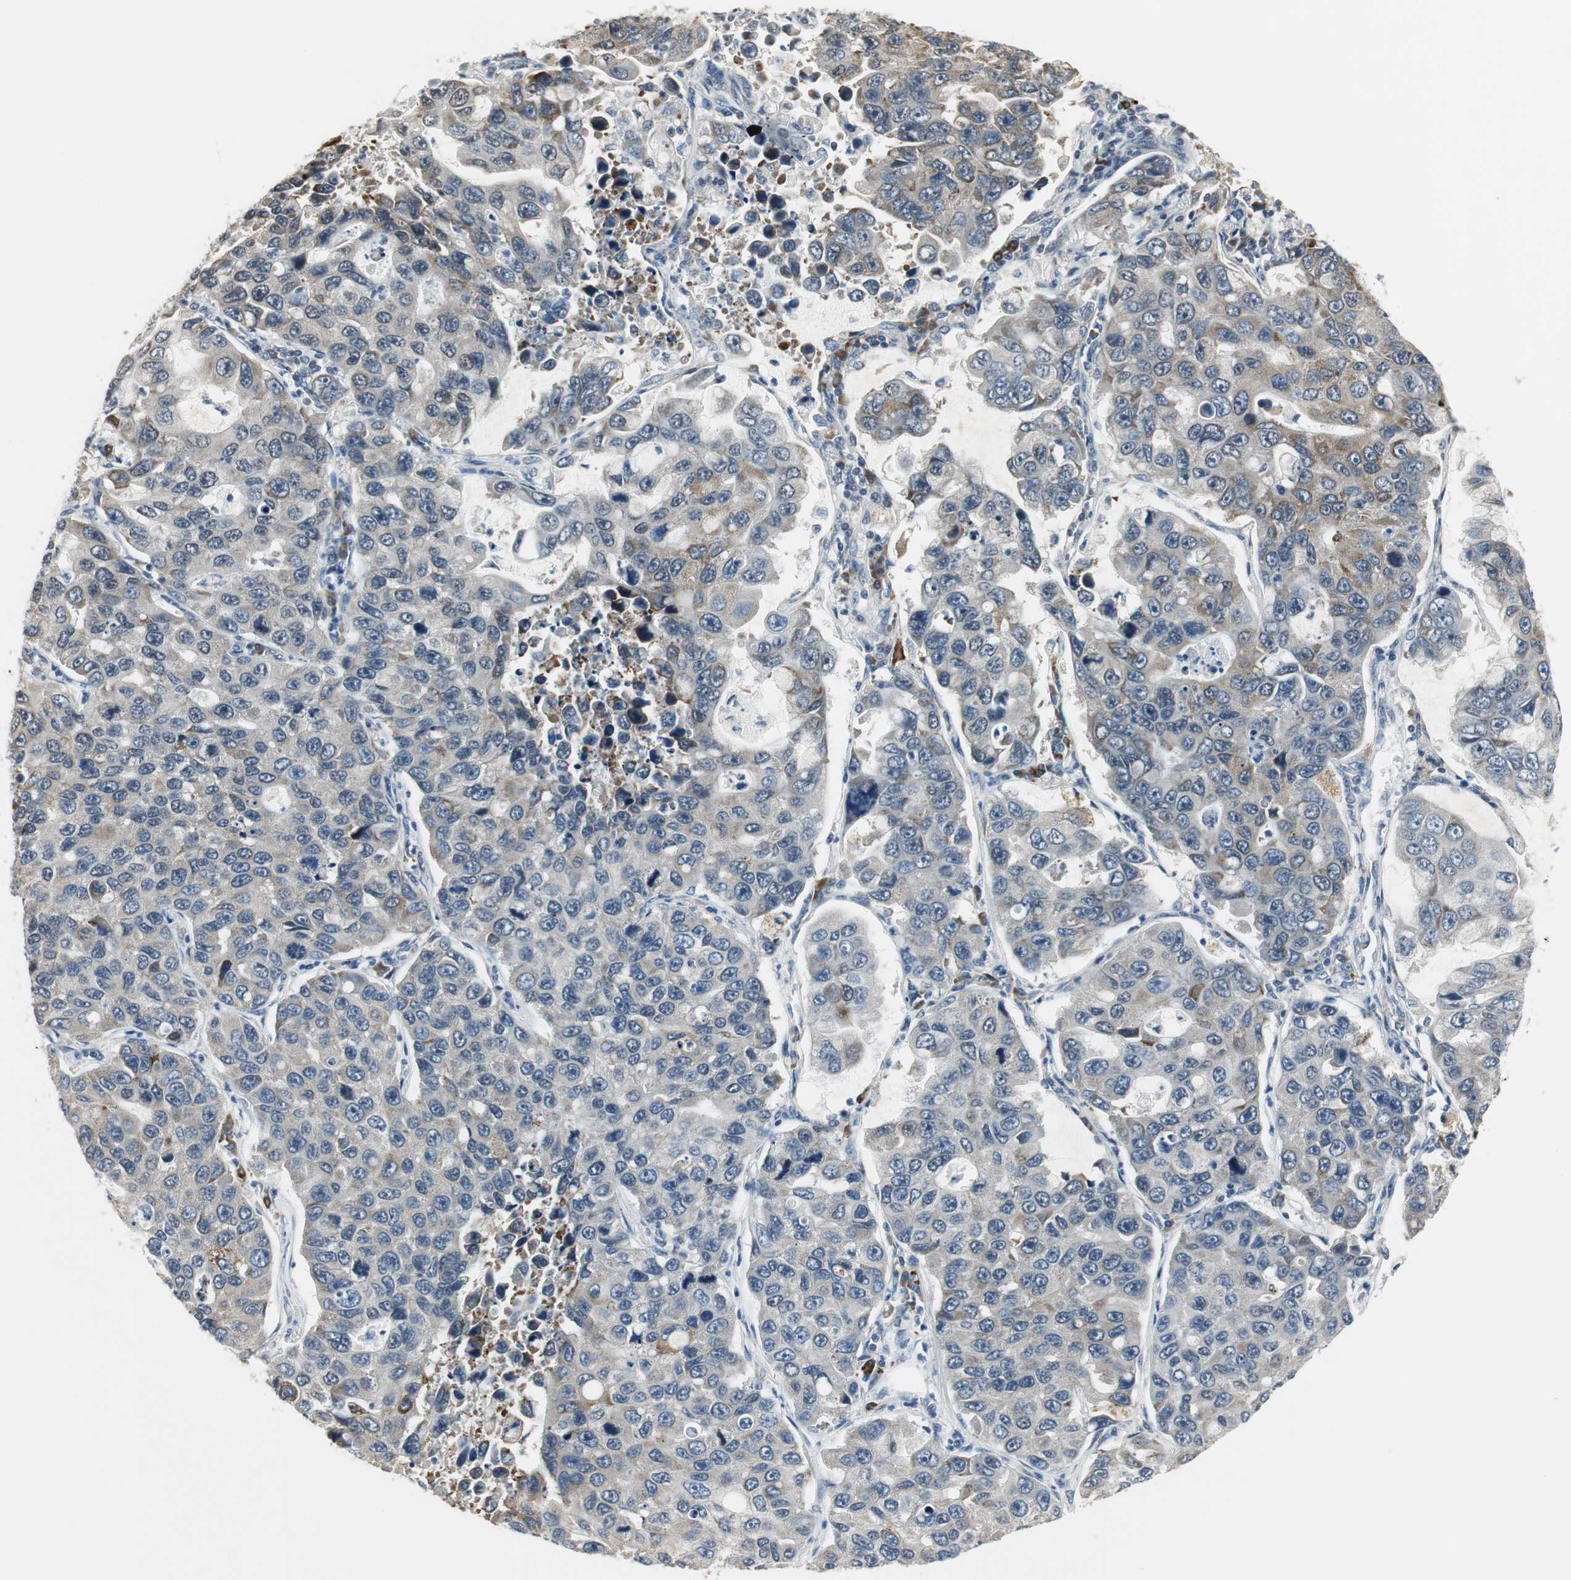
{"staining": {"intensity": "moderate", "quantity": "<25%", "location": "cytoplasmic/membranous"}, "tissue": "lung cancer", "cell_type": "Tumor cells", "image_type": "cancer", "snomed": [{"axis": "morphology", "description": "Adenocarcinoma, NOS"}, {"axis": "topography", "description": "Lung"}], "caption": "Human lung cancer stained with a protein marker demonstrates moderate staining in tumor cells.", "gene": "CCT5", "patient": {"sex": "male", "age": 64}}